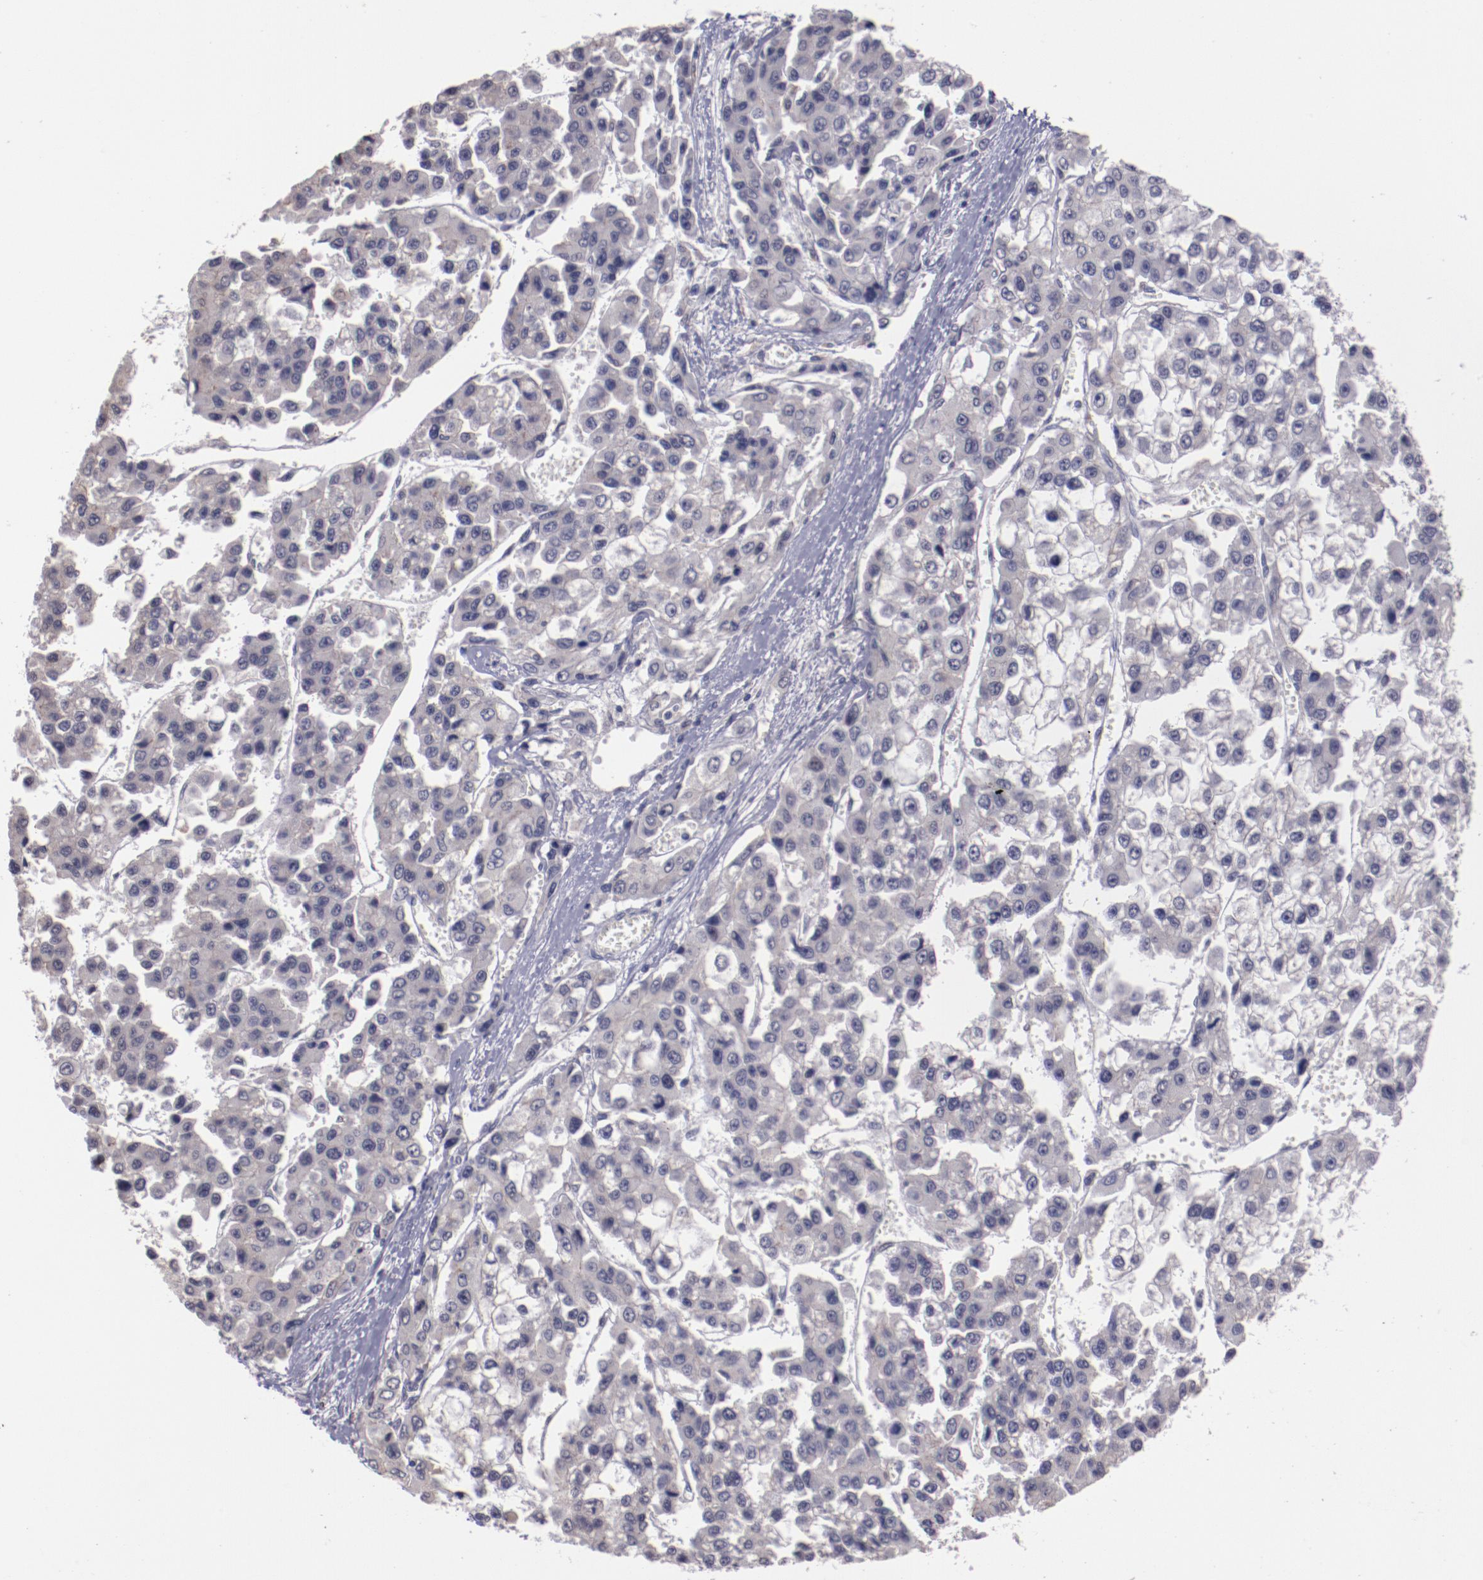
{"staining": {"intensity": "negative", "quantity": "none", "location": "none"}, "tissue": "liver cancer", "cell_type": "Tumor cells", "image_type": "cancer", "snomed": [{"axis": "morphology", "description": "Carcinoma, Hepatocellular, NOS"}, {"axis": "topography", "description": "Liver"}], "caption": "Human liver hepatocellular carcinoma stained for a protein using immunohistochemistry reveals no staining in tumor cells.", "gene": "NRXN3", "patient": {"sex": "female", "age": 66}}